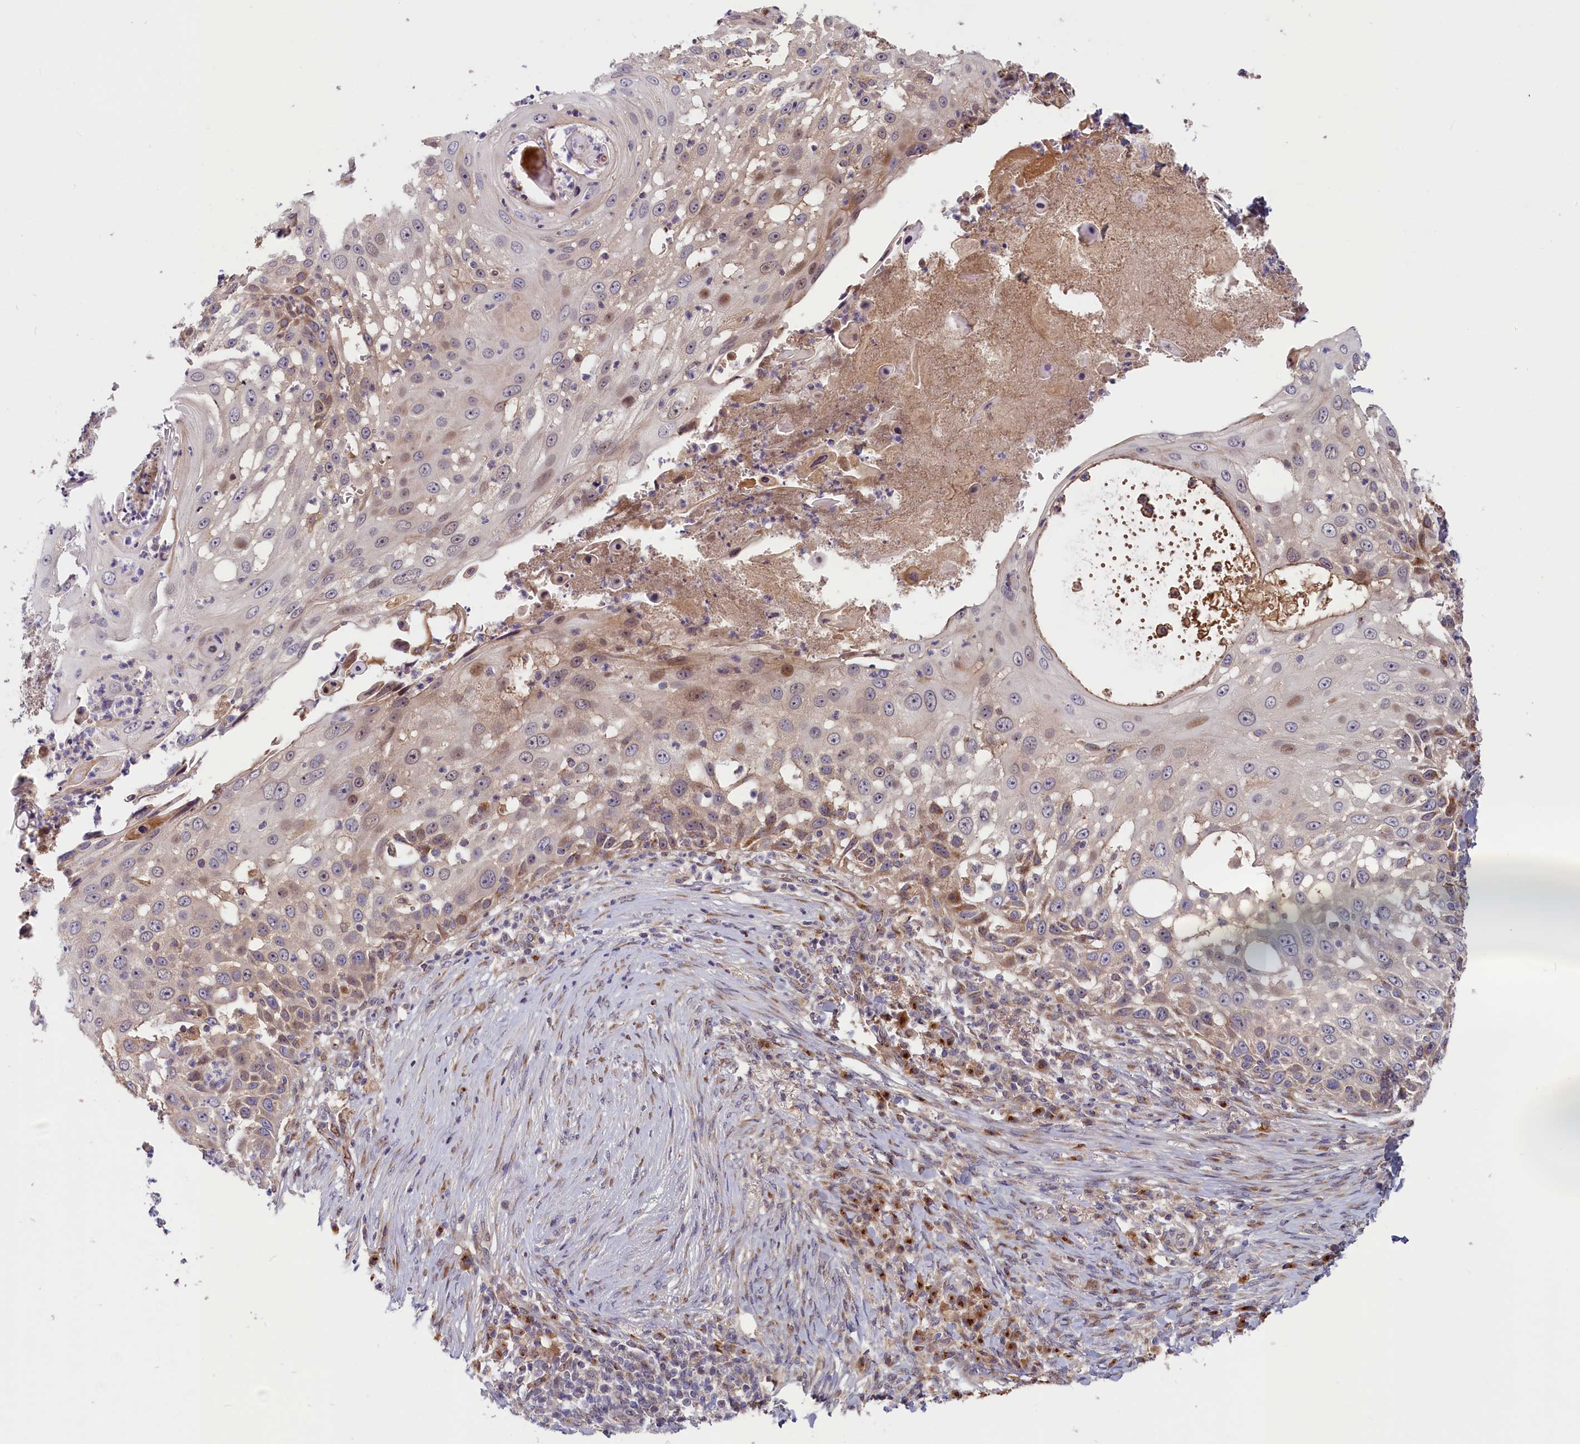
{"staining": {"intensity": "weak", "quantity": "<25%", "location": "cytoplasmic/membranous,nuclear"}, "tissue": "skin cancer", "cell_type": "Tumor cells", "image_type": "cancer", "snomed": [{"axis": "morphology", "description": "Squamous cell carcinoma, NOS"}, {"axis": "topography", "description": "Skin"}], "caption": "Protein analysis of squamous cell carcinoma (skin) displays no significant positivity in tumor cells.", "gene": "CHST12", "patient": {"sex": "female", "age": 44}}